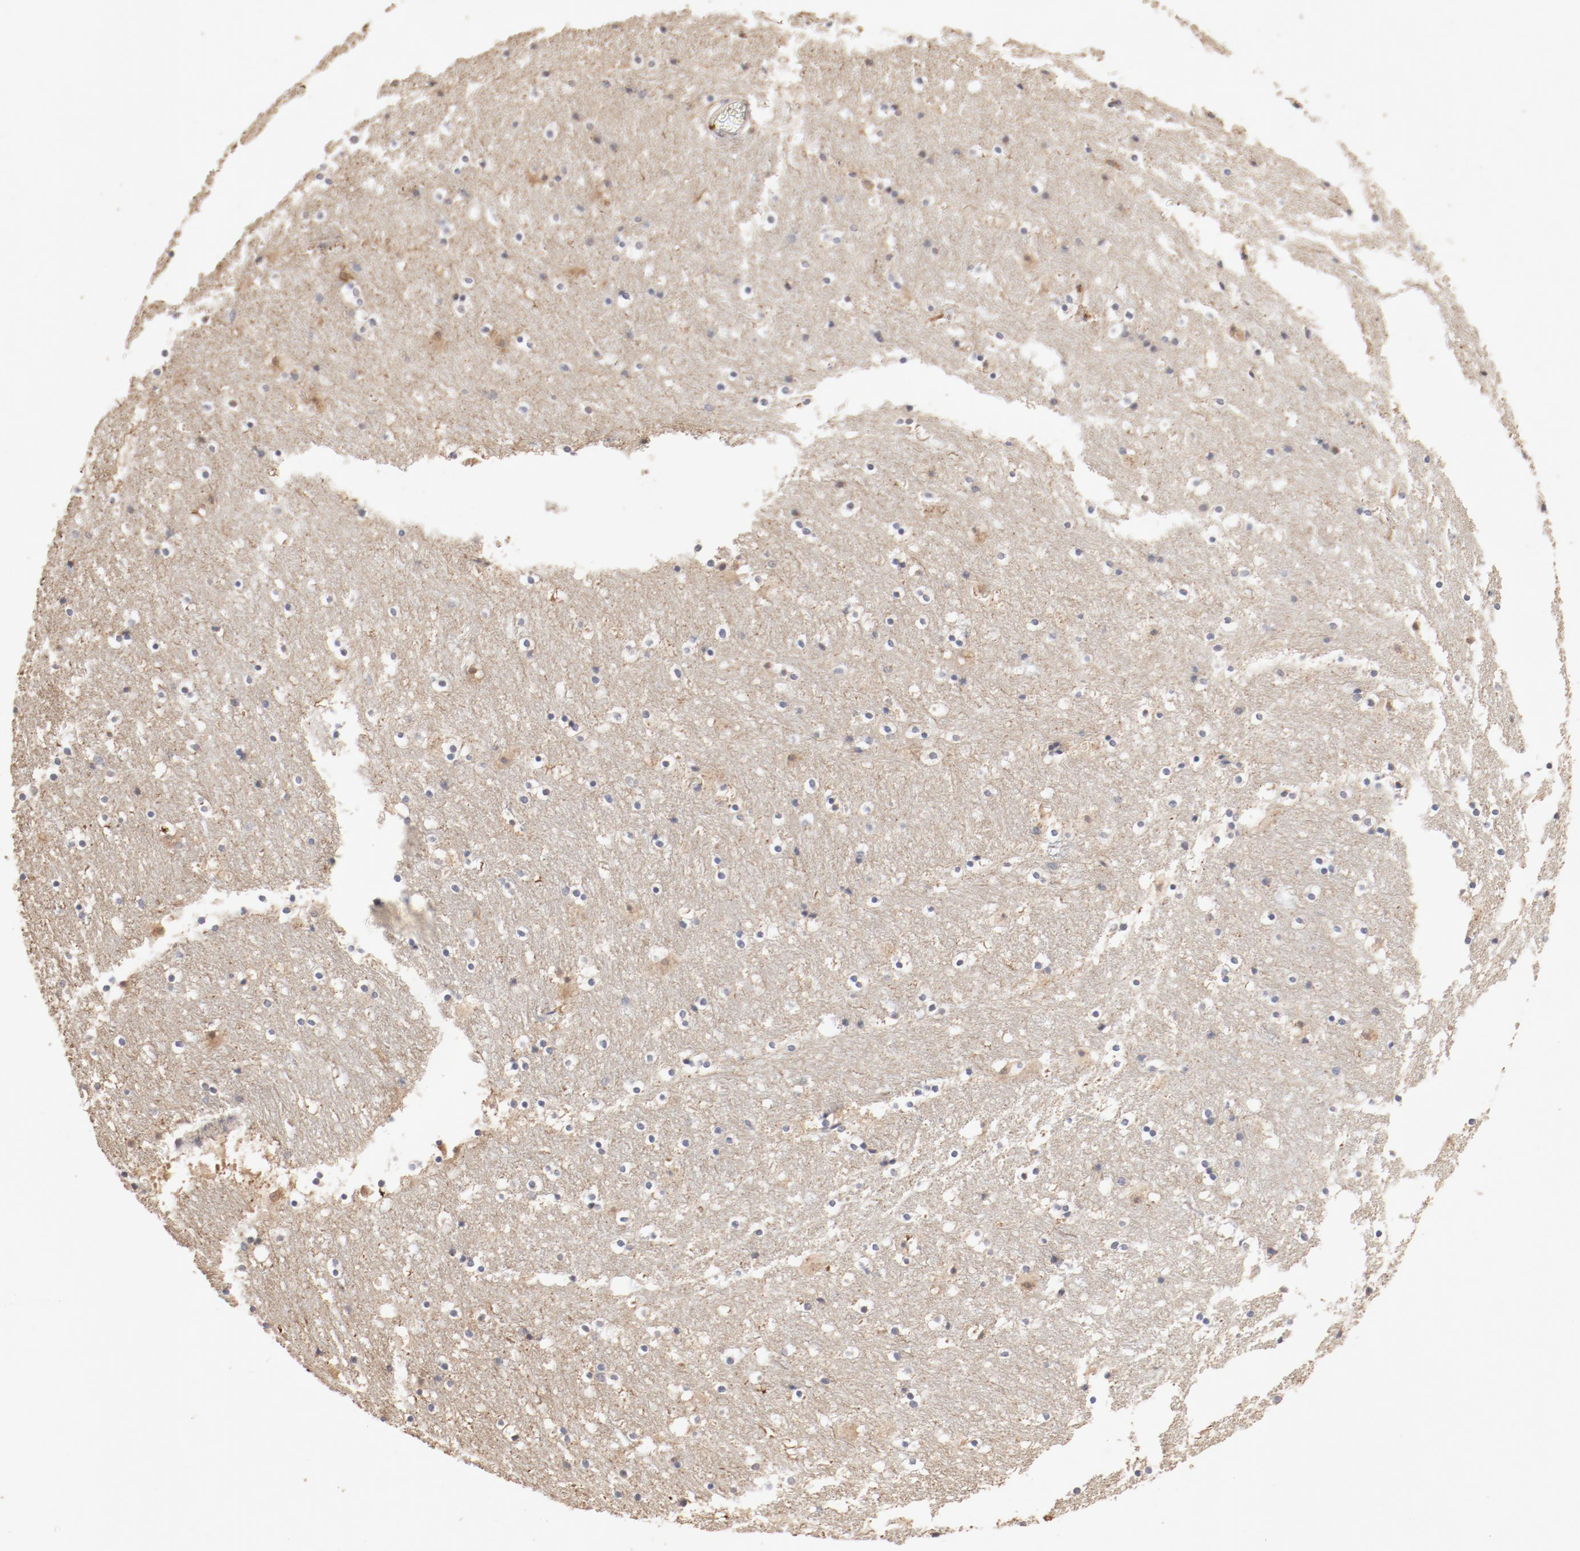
{"staining": {"intensity": "moderate", "quantity": "<25%", "location": "cytoplasmic/membranous"}, "tissue": "caudate", "cell_type": "Glial cells", "image_type": "normal", "snomed": [{"axis": "morphology", "description": "Normal tissue, NOS"}, {"axis": "topography", "description": "Lateral ventricle wall"}], "caption": "Glial cells display low levels of moderate cytoplasmic/membranous positivity in about <25% of cells in normal caudate.", "gene": "IL3RA", "patient": {"sex": "male", "age": 45}}